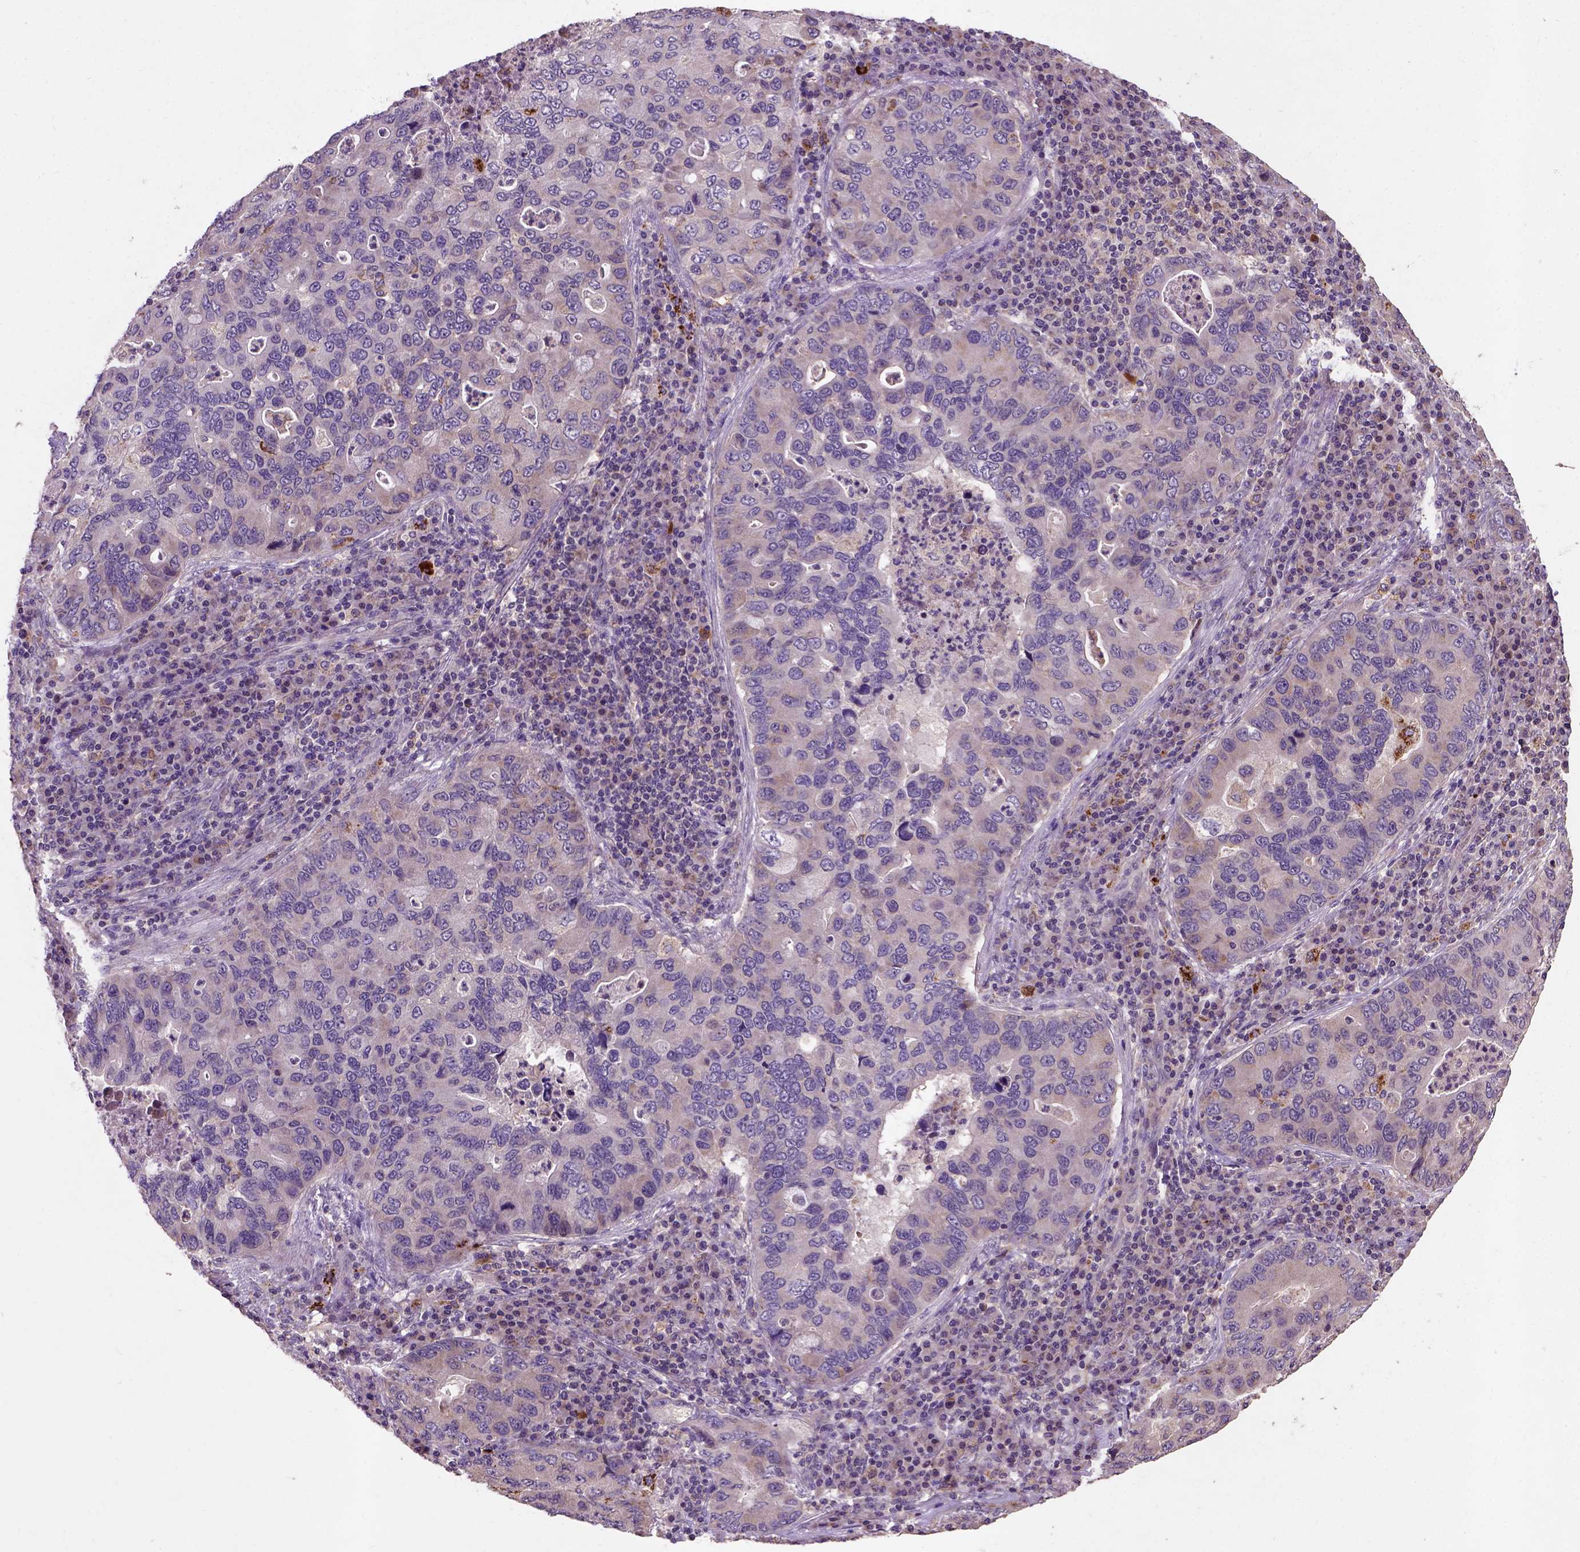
{"staining": {"intensity": "weak", "quantity": "25%-75%", "location": "cytoplasmic/membranous"}, "tissue": "lung cancer", "cell_type": "Tumor cells", "image_type": "cancer", "snomed": [{"axis": "morphology", "description": "Adenocarcinoma, NOS"}, {"axis": "morphology", "description": "Adenocarcinoma, metastatic, NOS"}, {"axis": "topography", "description": "Lymph node"}, {"axis": "topography", "description": "Lung"}], "caption": "Tumor cells demonstrate low levels of weak cytoplasmic/membranous staining in about 25%-75% of cells in human lung adenocarcinoma.", "gene": "KBTBD8", "patient": {"sex": "female", "age": 54}}